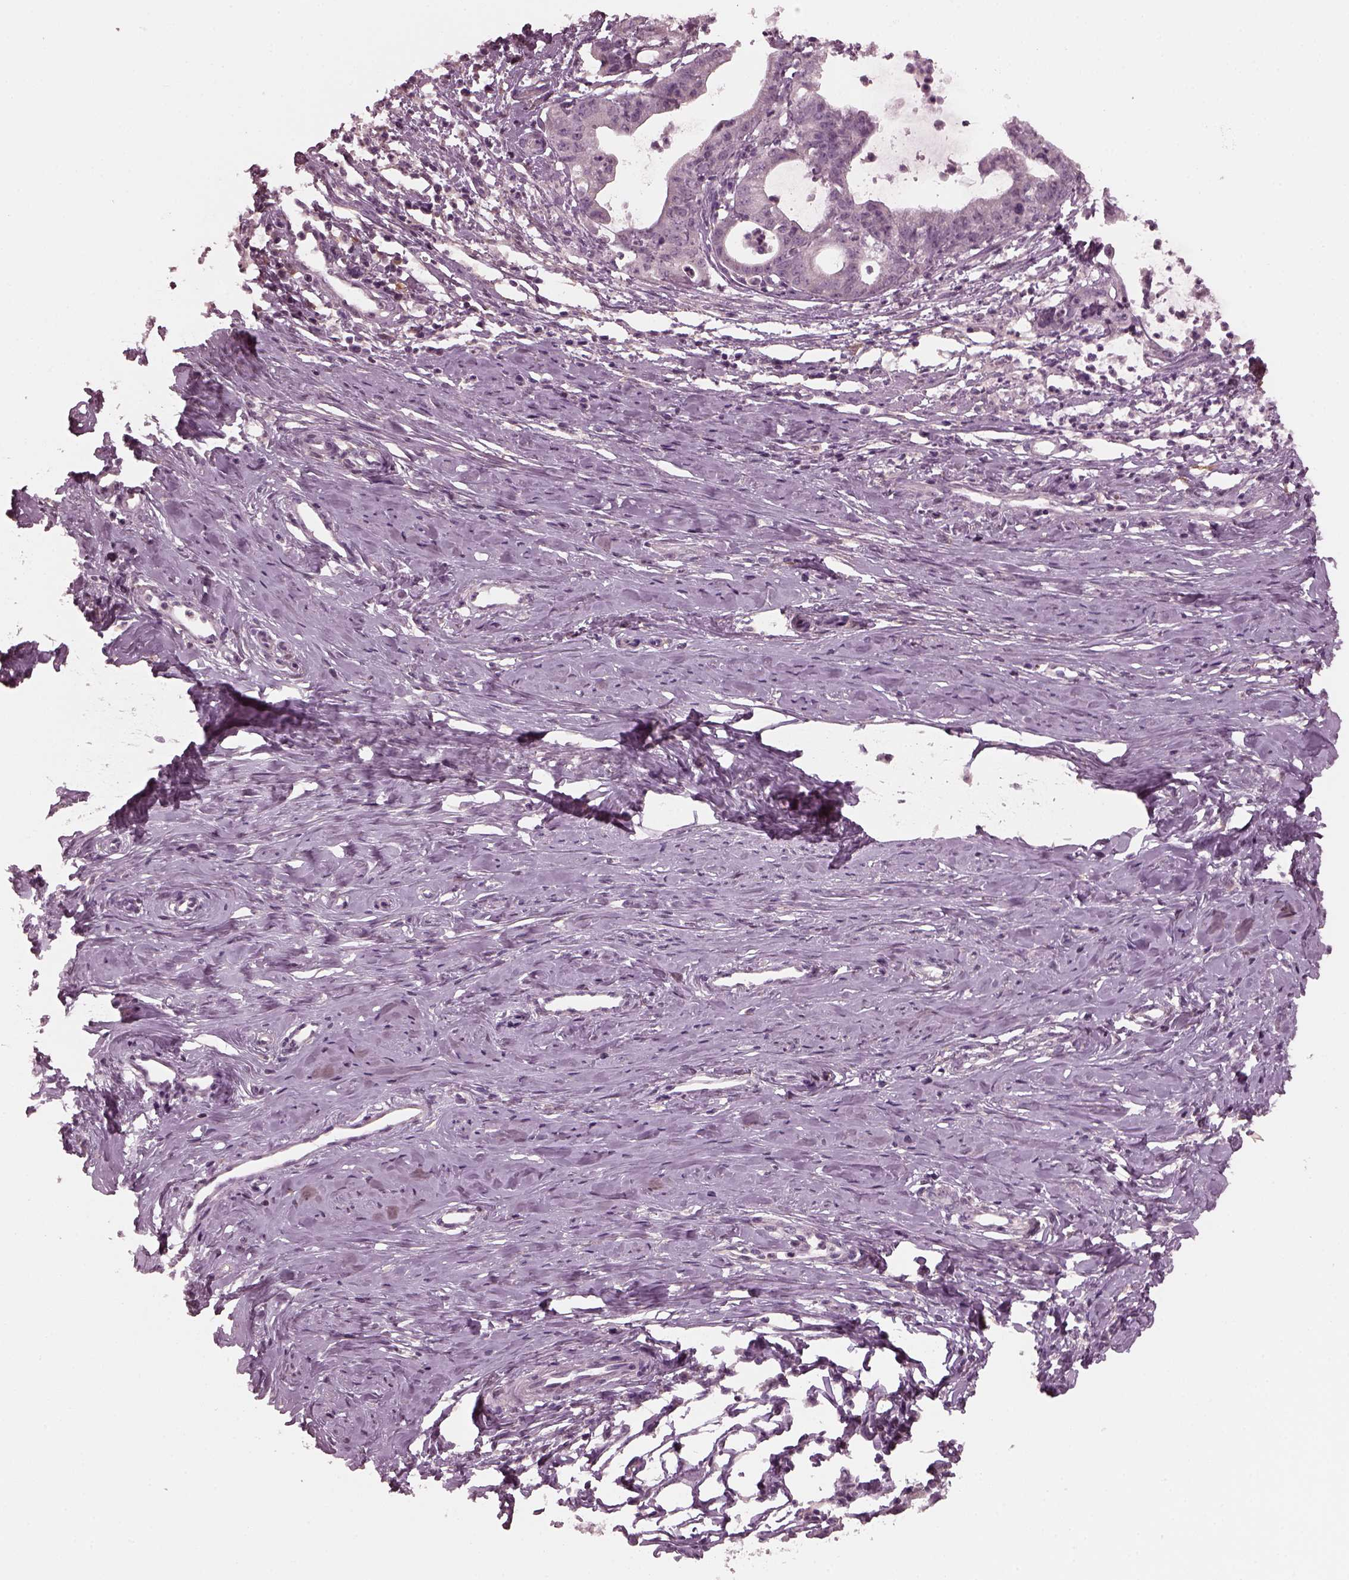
{"staining": {"intensity": "negative", "quantity": "none", "location": "none"}, "tissue": "cervical cancer", "cell_type": "Tumor cells", "image_type": "cancer", "snomed": [{"axis": "morphology", "description": "Normal tissue, NOS"}, {"axis": "morphology", "description": "Adenocarcinoma, NOS"}, {"axis": "topography", "description": "Cervix"}], "caption": "Immunohistochemistry image of neoplastic tissue: adenocarcinoma (cervical) stained with DAB displays no significant protein staining in tumor cells.", "gene": "PORCN", "patient": {"sex": "female", "age": 38}}